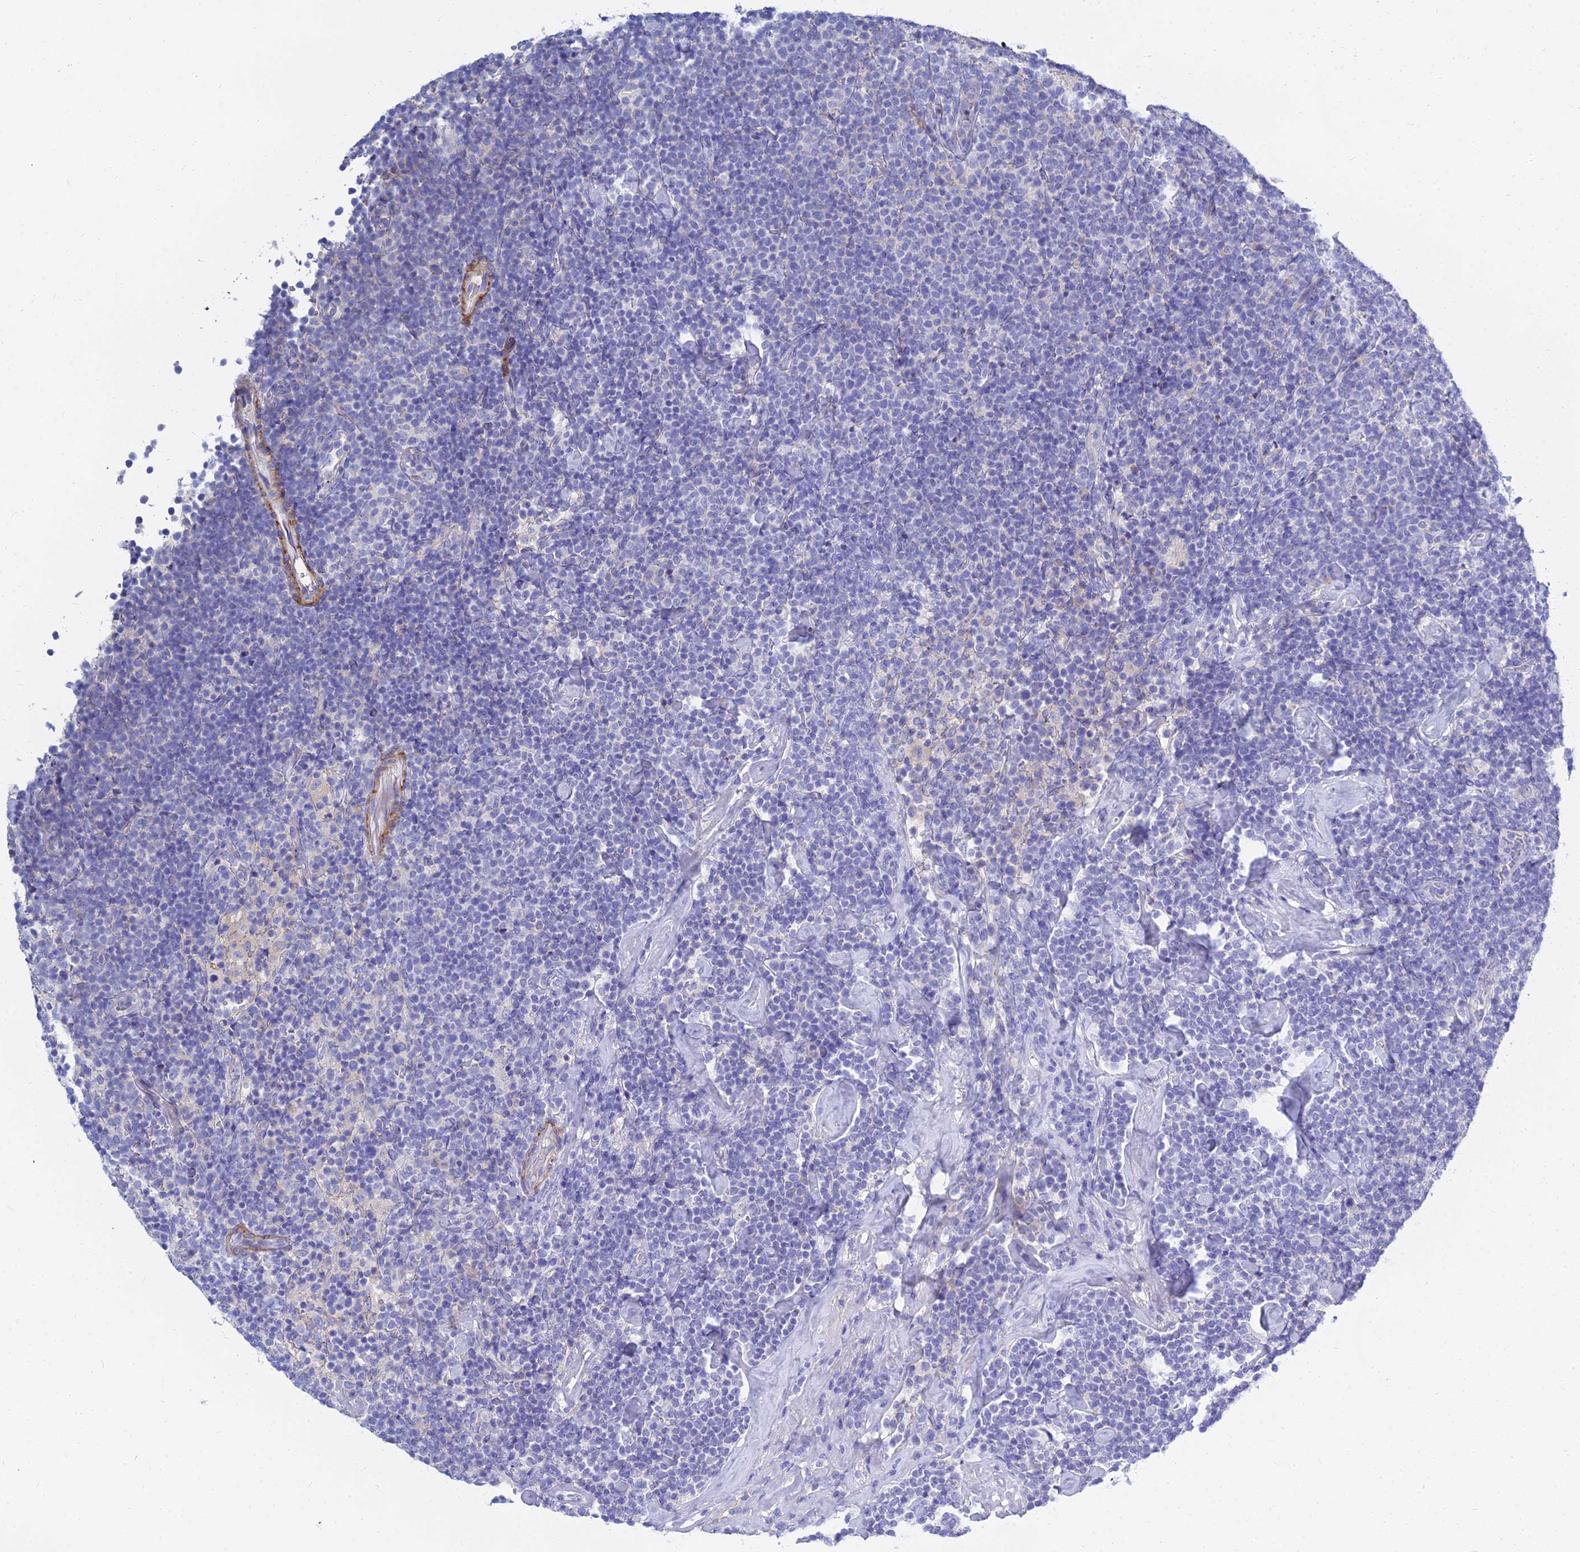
{"staining": {"intensity": "negative", "quantity": "none", "location": "none"}, "tissue": "lymphoma", "cell_type": "Tumor cells", "image_type": "cancer", "snomed": [{"axis": "morphology", "description": "Malignant lymphoma, non-Hodgkin's type, High grade"}, {"axis": "topography", "description": "Lymph node"}], "caption": "There is no significant expression in tumor cells of lymphoma.", "gene": "ZNF552", "patient": {"sex": "male", "age": 61}}